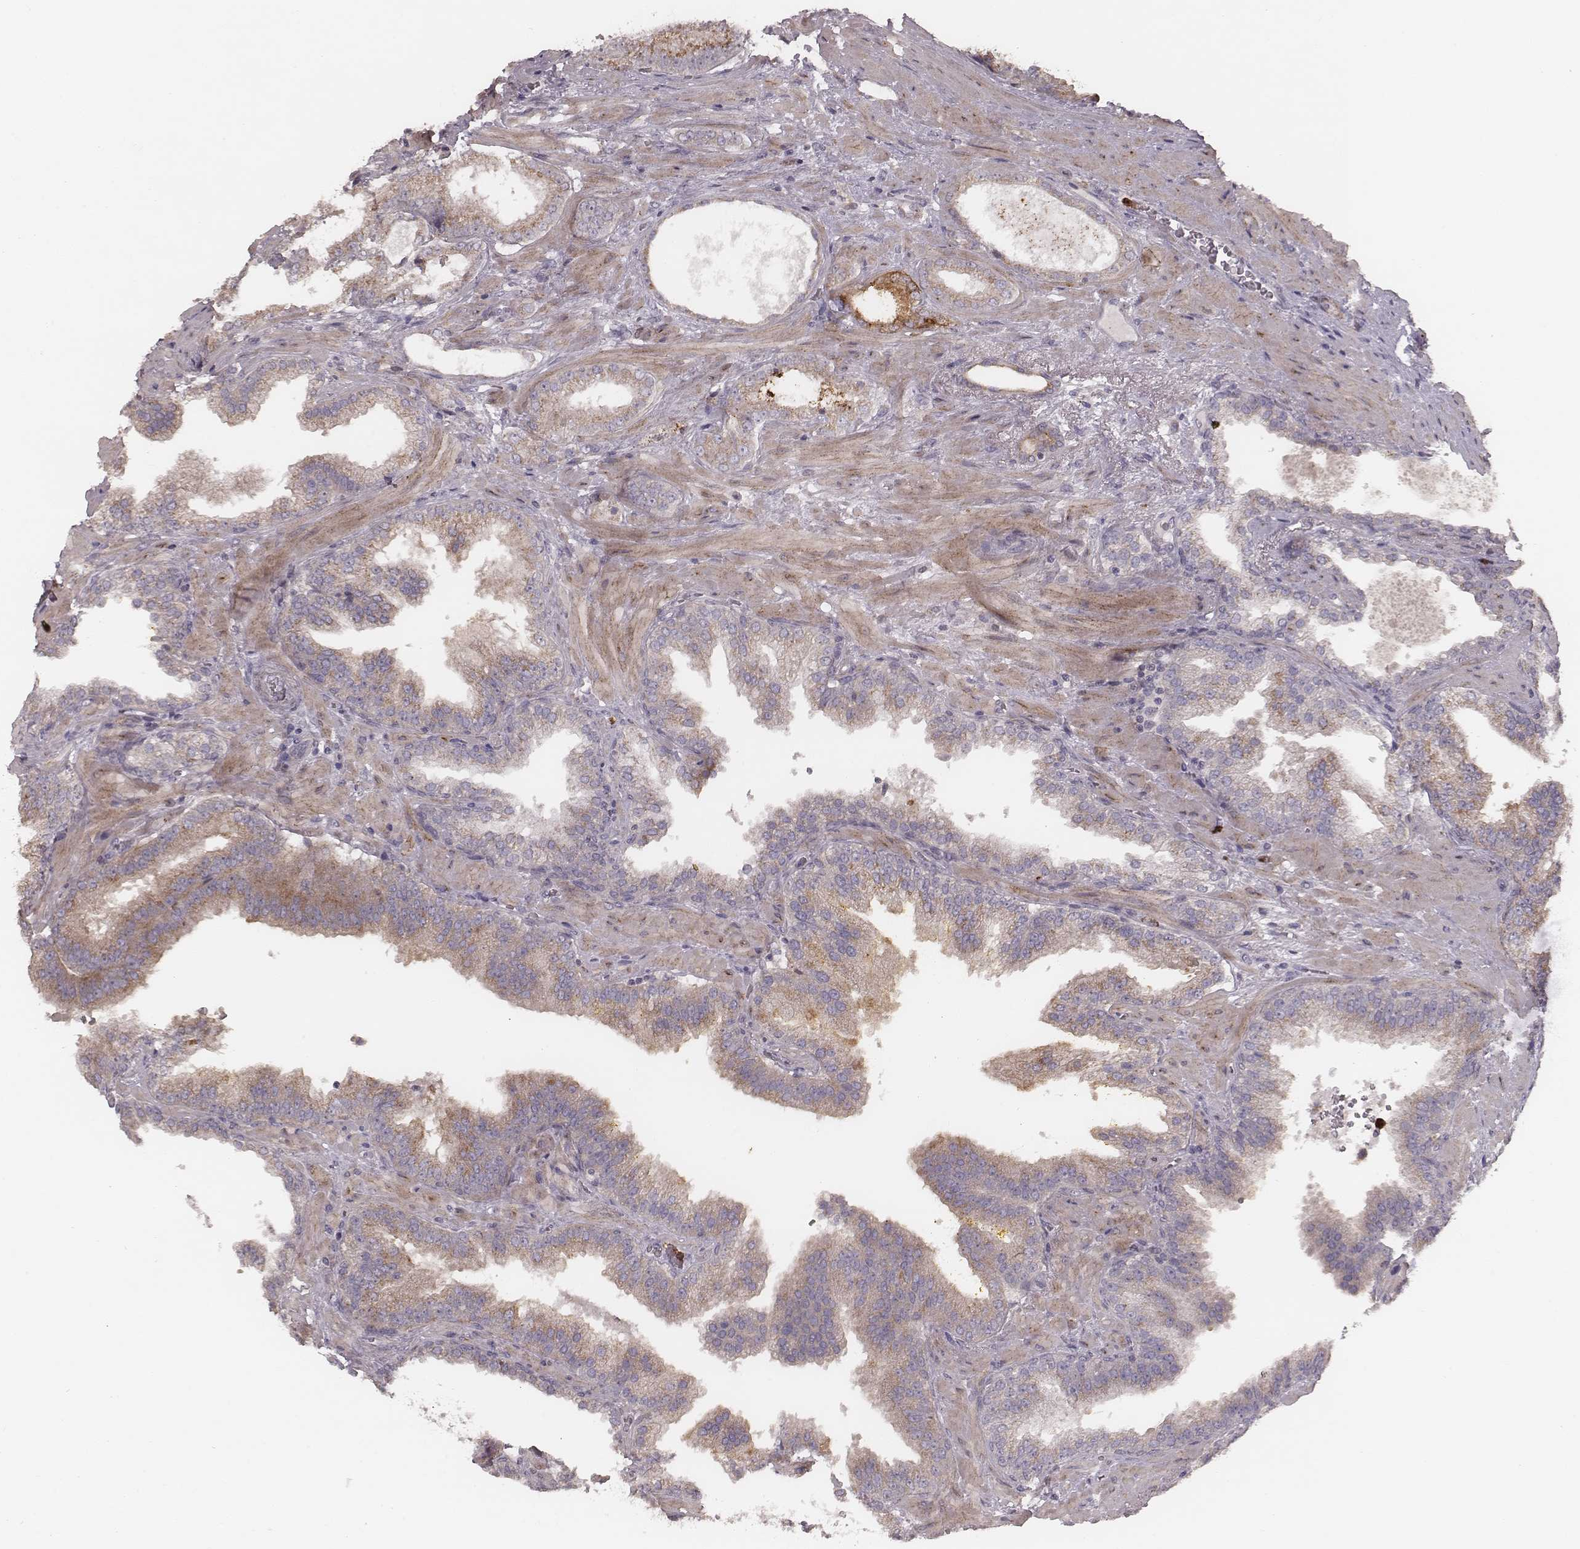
{"staining": {"intensity": "weak", "quantity": ">75%", "location": "cytoplasmic/membranous"}, "tissue": "prostate cancer", "cell_type": "Tumor cells", "image_type": "cancer", "snomed": [{"axis": "morphology", "description": "Adenocarcinoma, NOS"}, {"axis": "topography", "description": "Prostate"}], "caption": "Immunohistochemical staining of adenocarcinoma (prostate) exhibits weak cytoplasmic/membranous protein expression in about >75% of tumor cells. The staining was performed using DAB (3,3'-diaminobenzidine) to visualize the protein expression in brown, while the nuclei were stained in blue with hematoxylin (Magnification: 20x).", "gene": "ABCA7", "patient": {"sex": "male", "age": 63}}